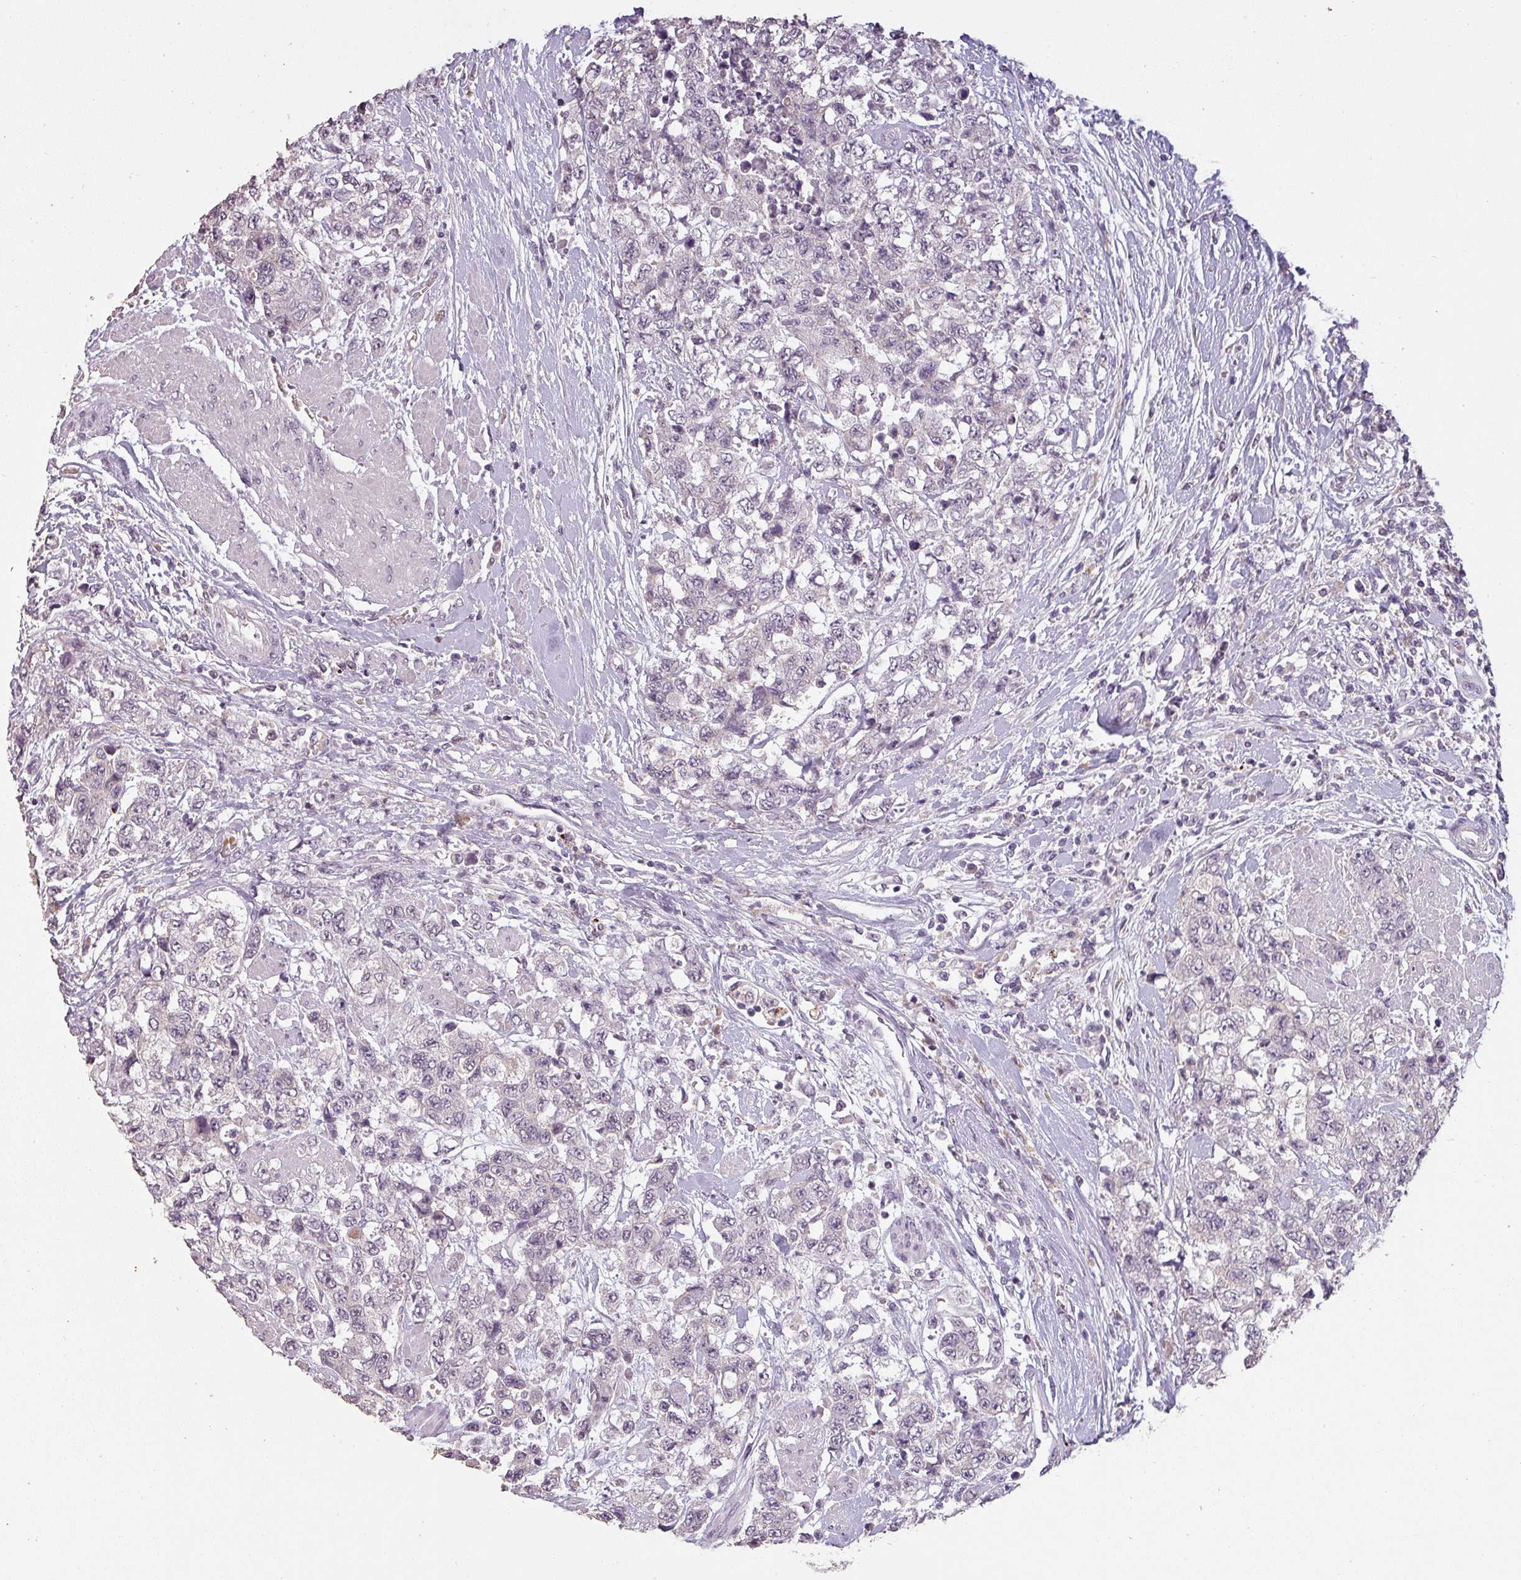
{"staining": {"intensity": "negative", "quantity": "none", "location": "none"}, "tissue": "urothelial cancer", "cell_type": "Tumor cells", "image_type": "cancer", "snomed": [{"axis": "morphology", "description": "Urothelial carcinoma, High grade"}, {"axis": "topography", "description": "Urinary bladder"}], "caption": "A histopathology image of human urothelial cancer is negative for staining in tumor cells.", "gene": "LYPLA1", "patient": {"sex": "female", "age": 78}}